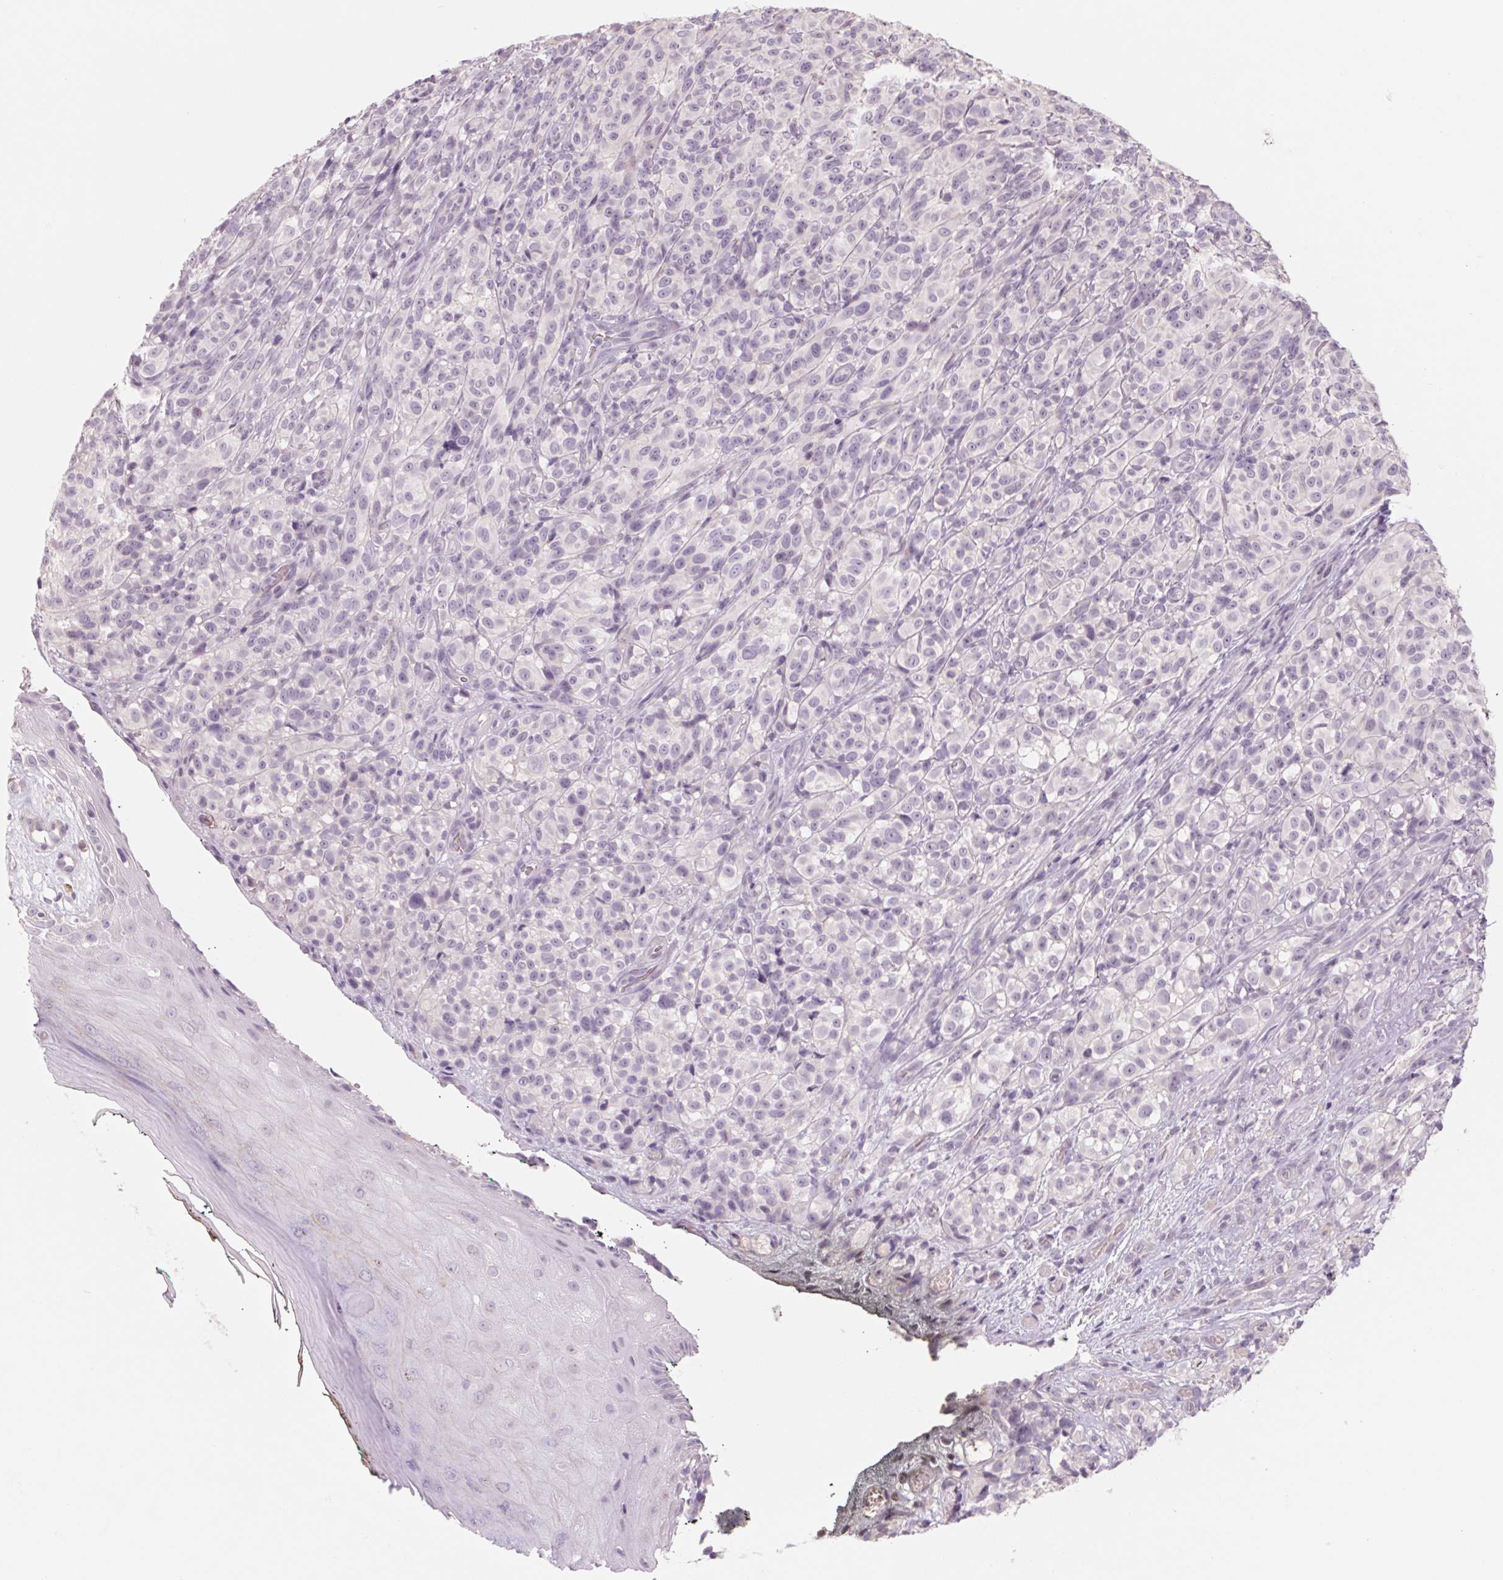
{"staining": {"intensity": "negative", "quantity": "none", "location": "none"}, "tissue": "melanoma", "cell_type": "Tumor cells", "image_type": "cancer", "snomed": [{"axis": "morphology", "description": "Malignant melanoma, NOS"}, {"axis": "topography", "description": "Skin"}], "caption": "Tumor cells are negative for protein expression in human malignant melanoma.", "gene": "POU1F1", "patient": {"sex": "female", "age": 85}}